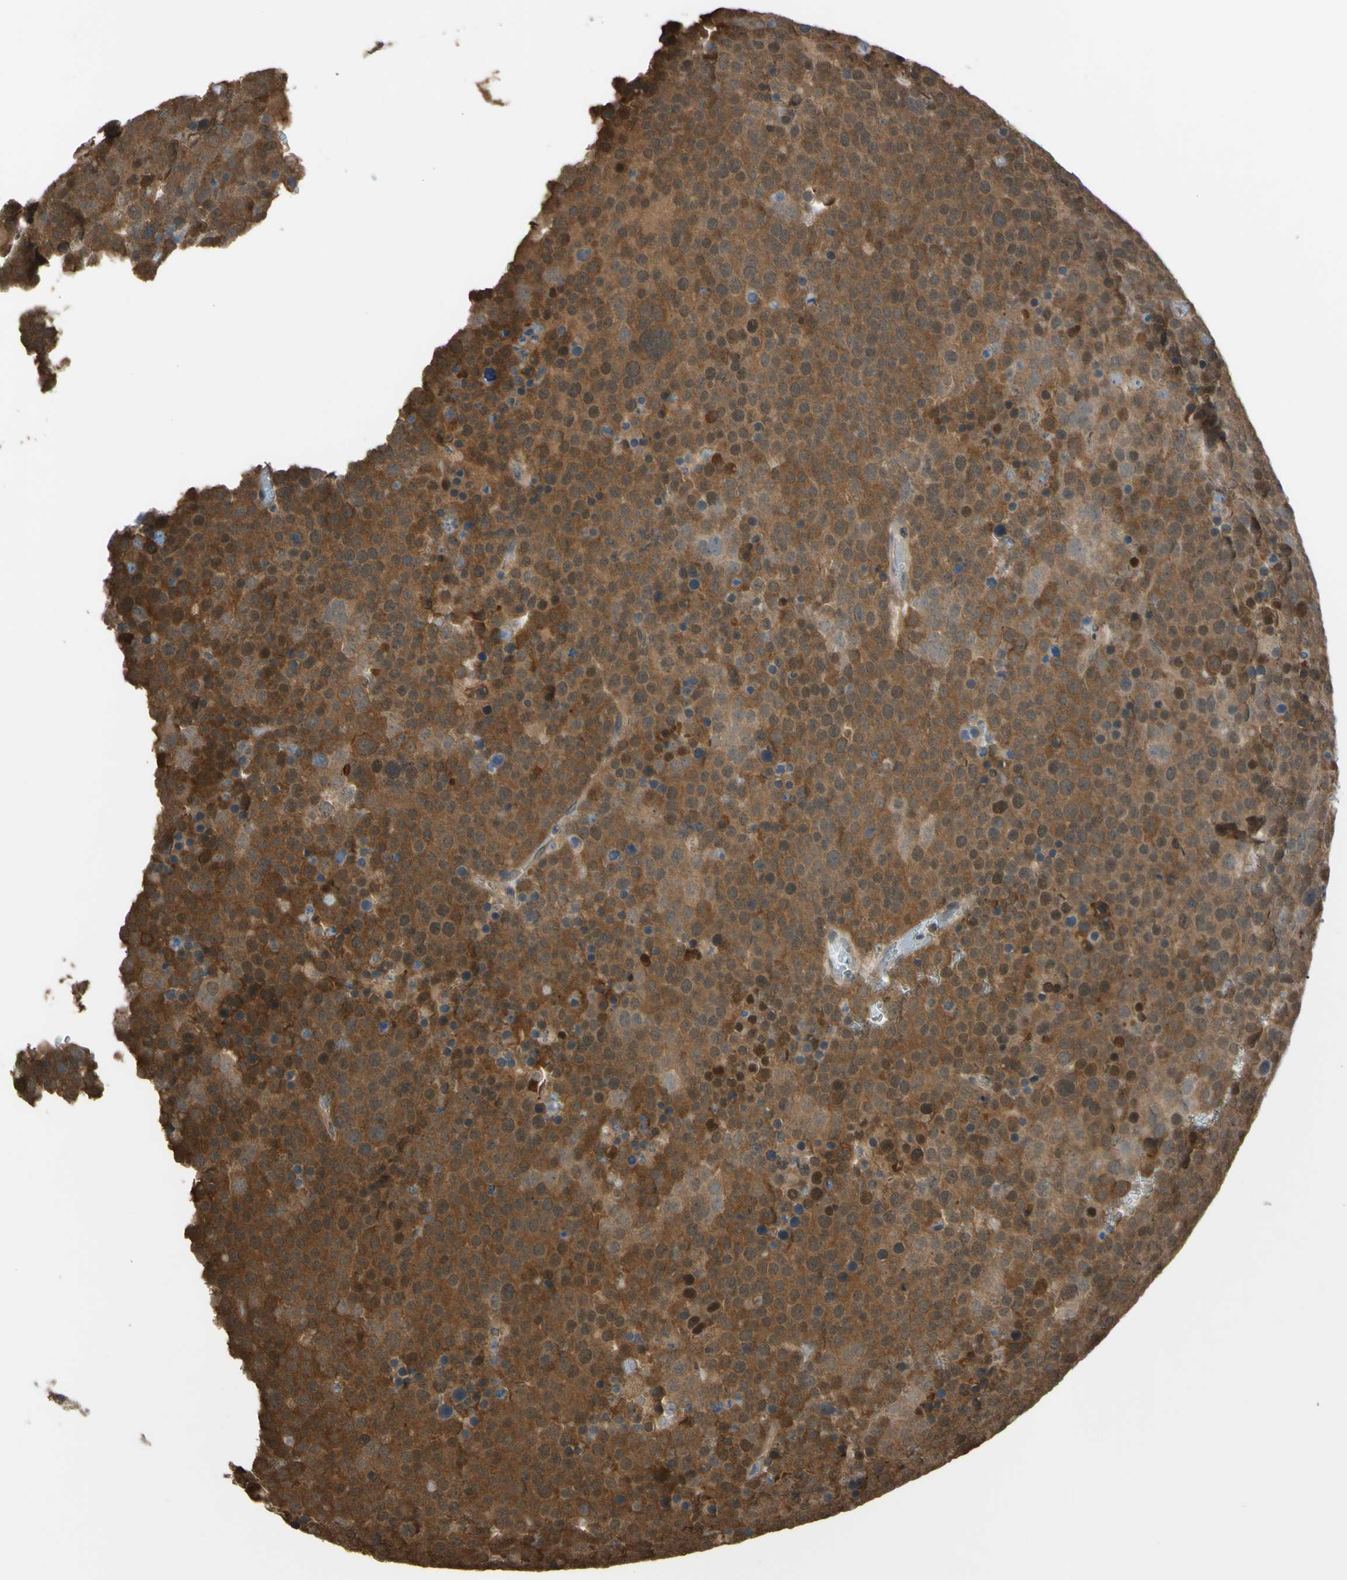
{"staining": {"intensity": "moderate", "quantity": ">75%", "location": "cytoplasmic/membranous"}, "tissue": "testis cancer", "cell_type": "Tumor cells", "image_type": "cancer", "snomed": [{"axis": "morphology", "description": "Seminoma, NOS"}, {"axis": "topography", "description": "Testis"}], "caption": "The histopathology image exhibits a brown stain indicating the presence of a protein in the cytoplasmic/membranous of tumor cells in testis seminoma. The protein is stained brown, and the nuclei are stained in blue (DAB IHC with brightfield microscopy, high magnification).", "gene": "YWHAQ", "patient": {"sex": "male", "age": 71}}